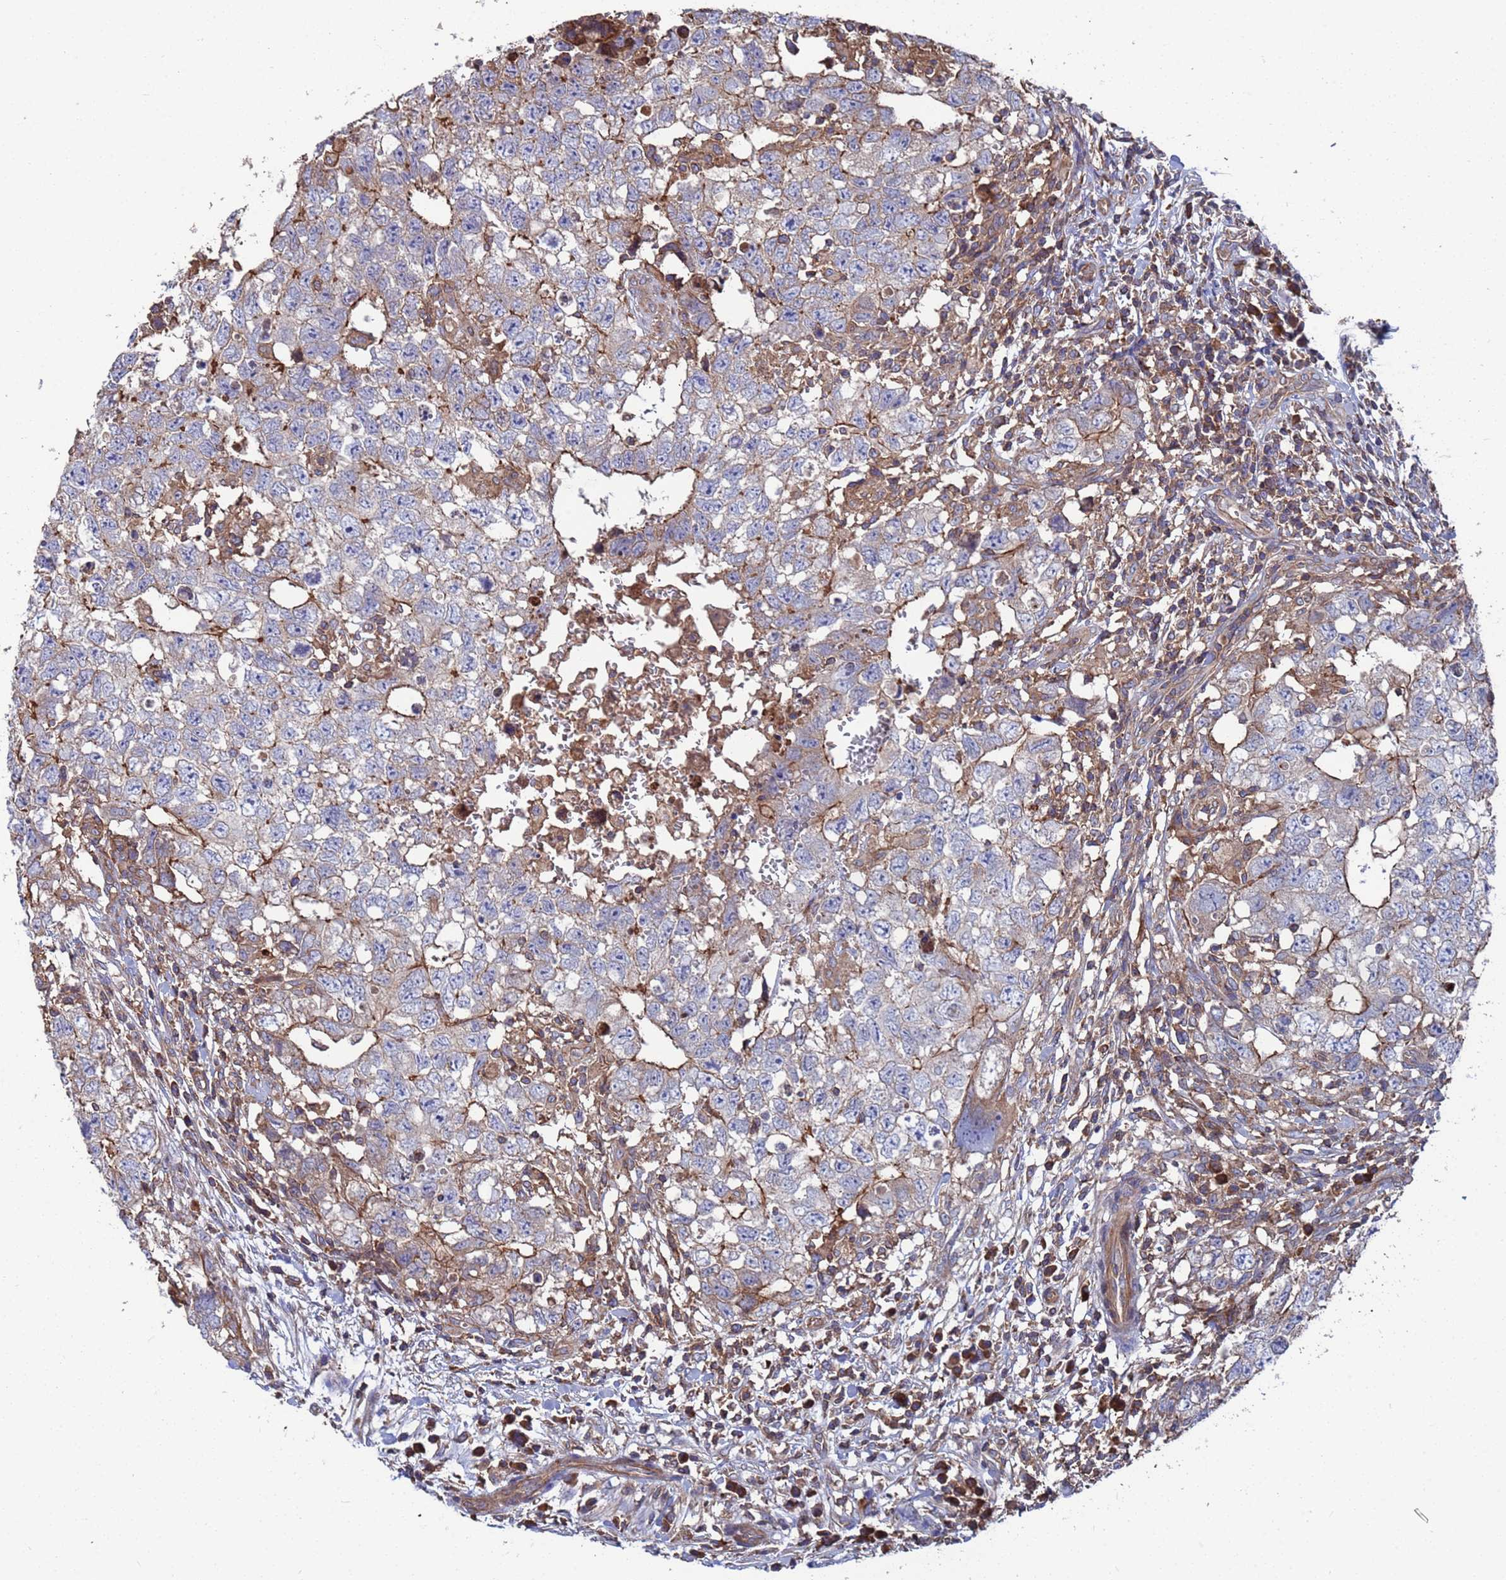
{"staining": {"intensity": "moderate", "quantity": "<25%", "location": "cytoplasmic/membranous"}, "tissue": "testis cancer", "cell_type": "Tumor cells", "image_type": "cancer", "snomed": [{"axis": "morphology", "description": "Seminoma, NOS"}, {"axis": "morphology", "description": "Carcinoma, Embryonal, NOS"}, {"axis": "topography", "description": "Testis"}], "caption": "Protein analysis of seminoma (testis) tissue exhibits moderate cytoplasmic/membranous staining in about <25% of tumor cells.", "gene": "PYCR1", "patient": {"sex": "male", "age": 29}}